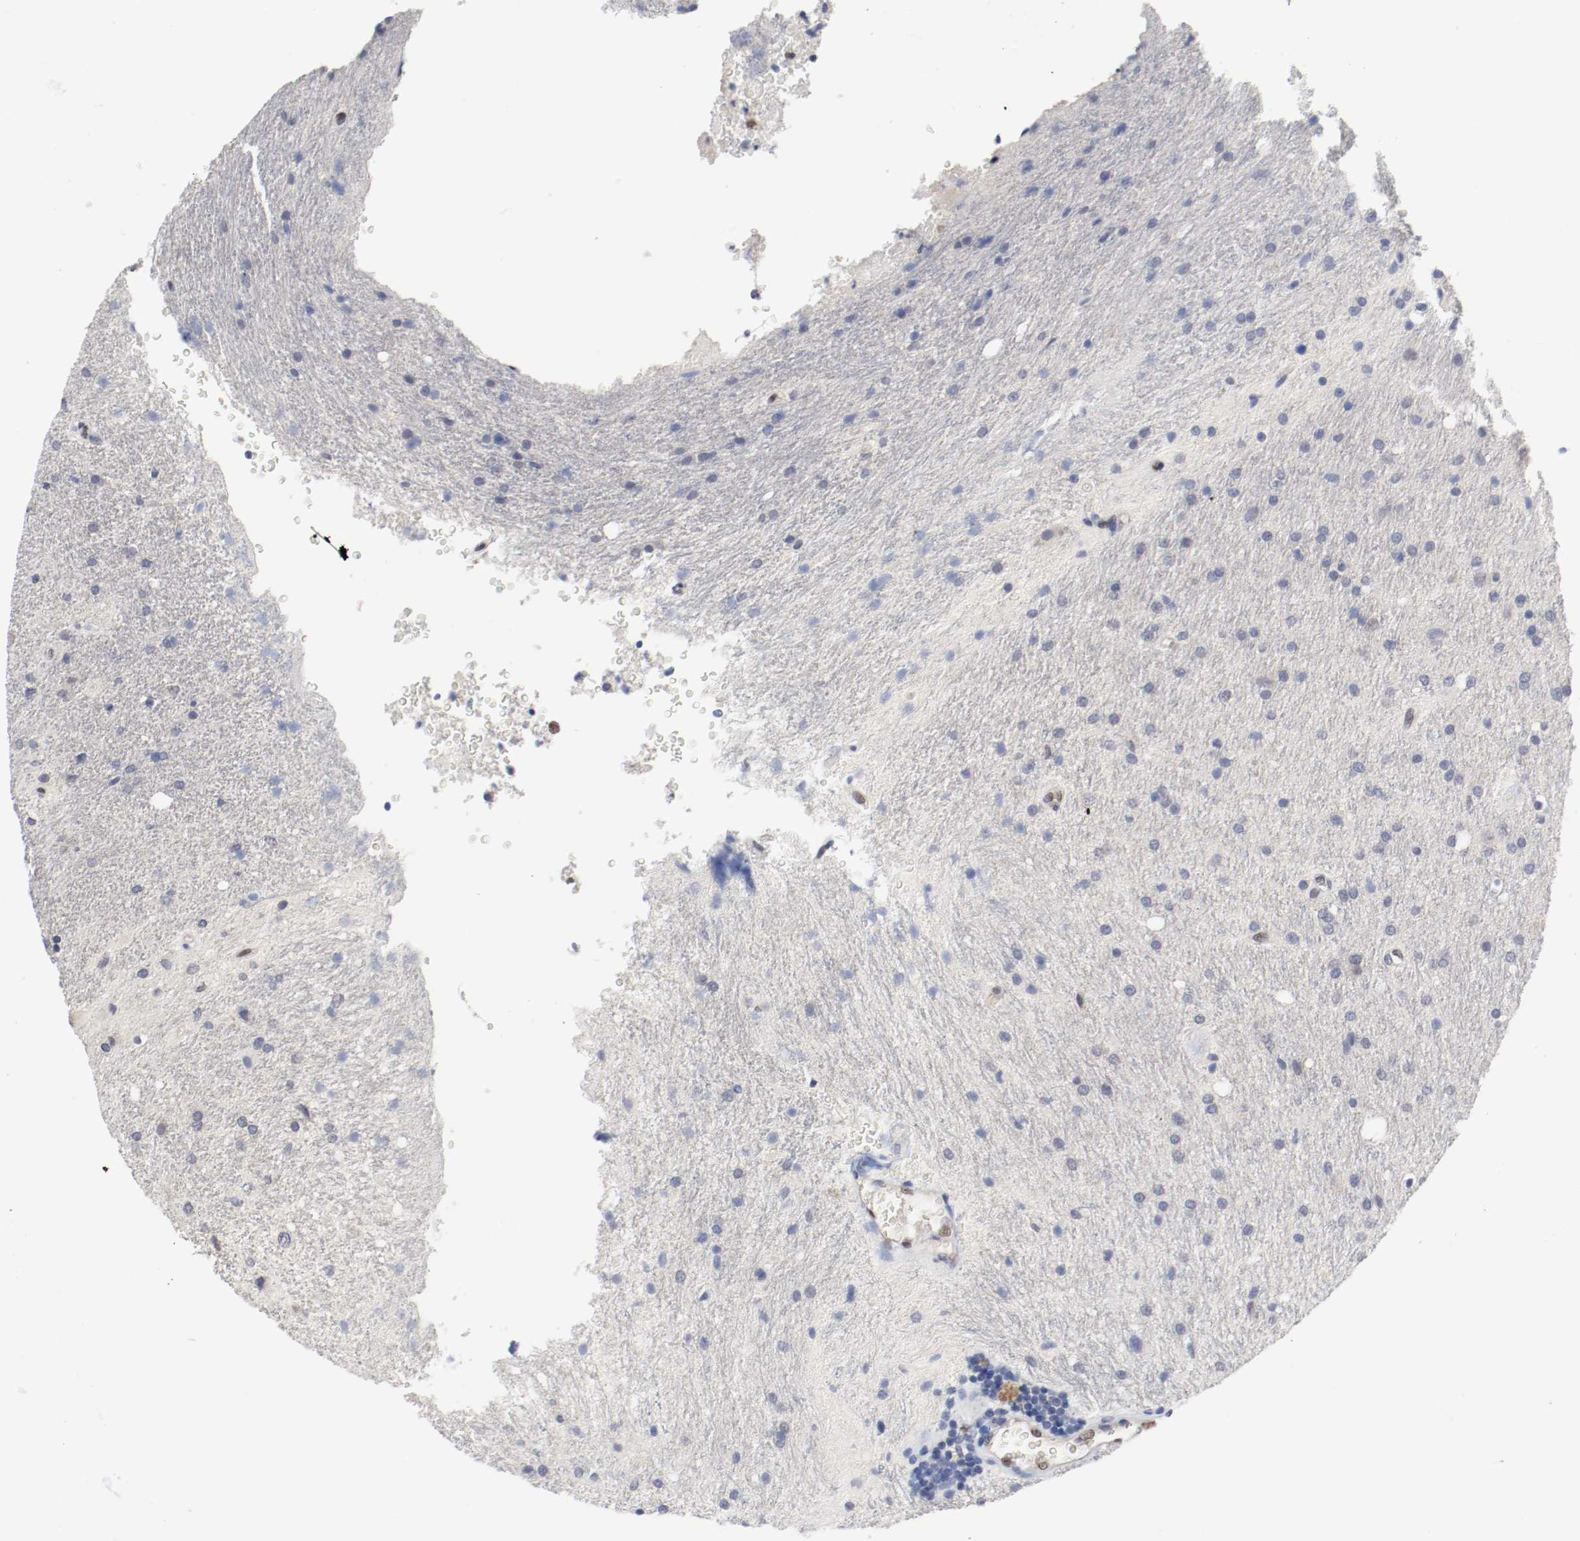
{"staining": {"intensity": "moderate", "quantity": "<25%", "location": "nuclear"}, "tissue": "glioma", "cell_type": "Tumor cells", "image_type": "cancer", "snomed": [{"axis": "morphology", "description": "Normal tissue, NOS"}, {"axis": "morphology", "description": "Glioma, malignant, High grade"}, {"axis": "topography", "description": "Cerebral cortex"}], "caption": "Glioma stained for a protein (brown) displays moderate nuclear positive staining in about <25% of tumor cells.", "gene": "FOSL2", "patient": {"sex": "male", "age": 56}}